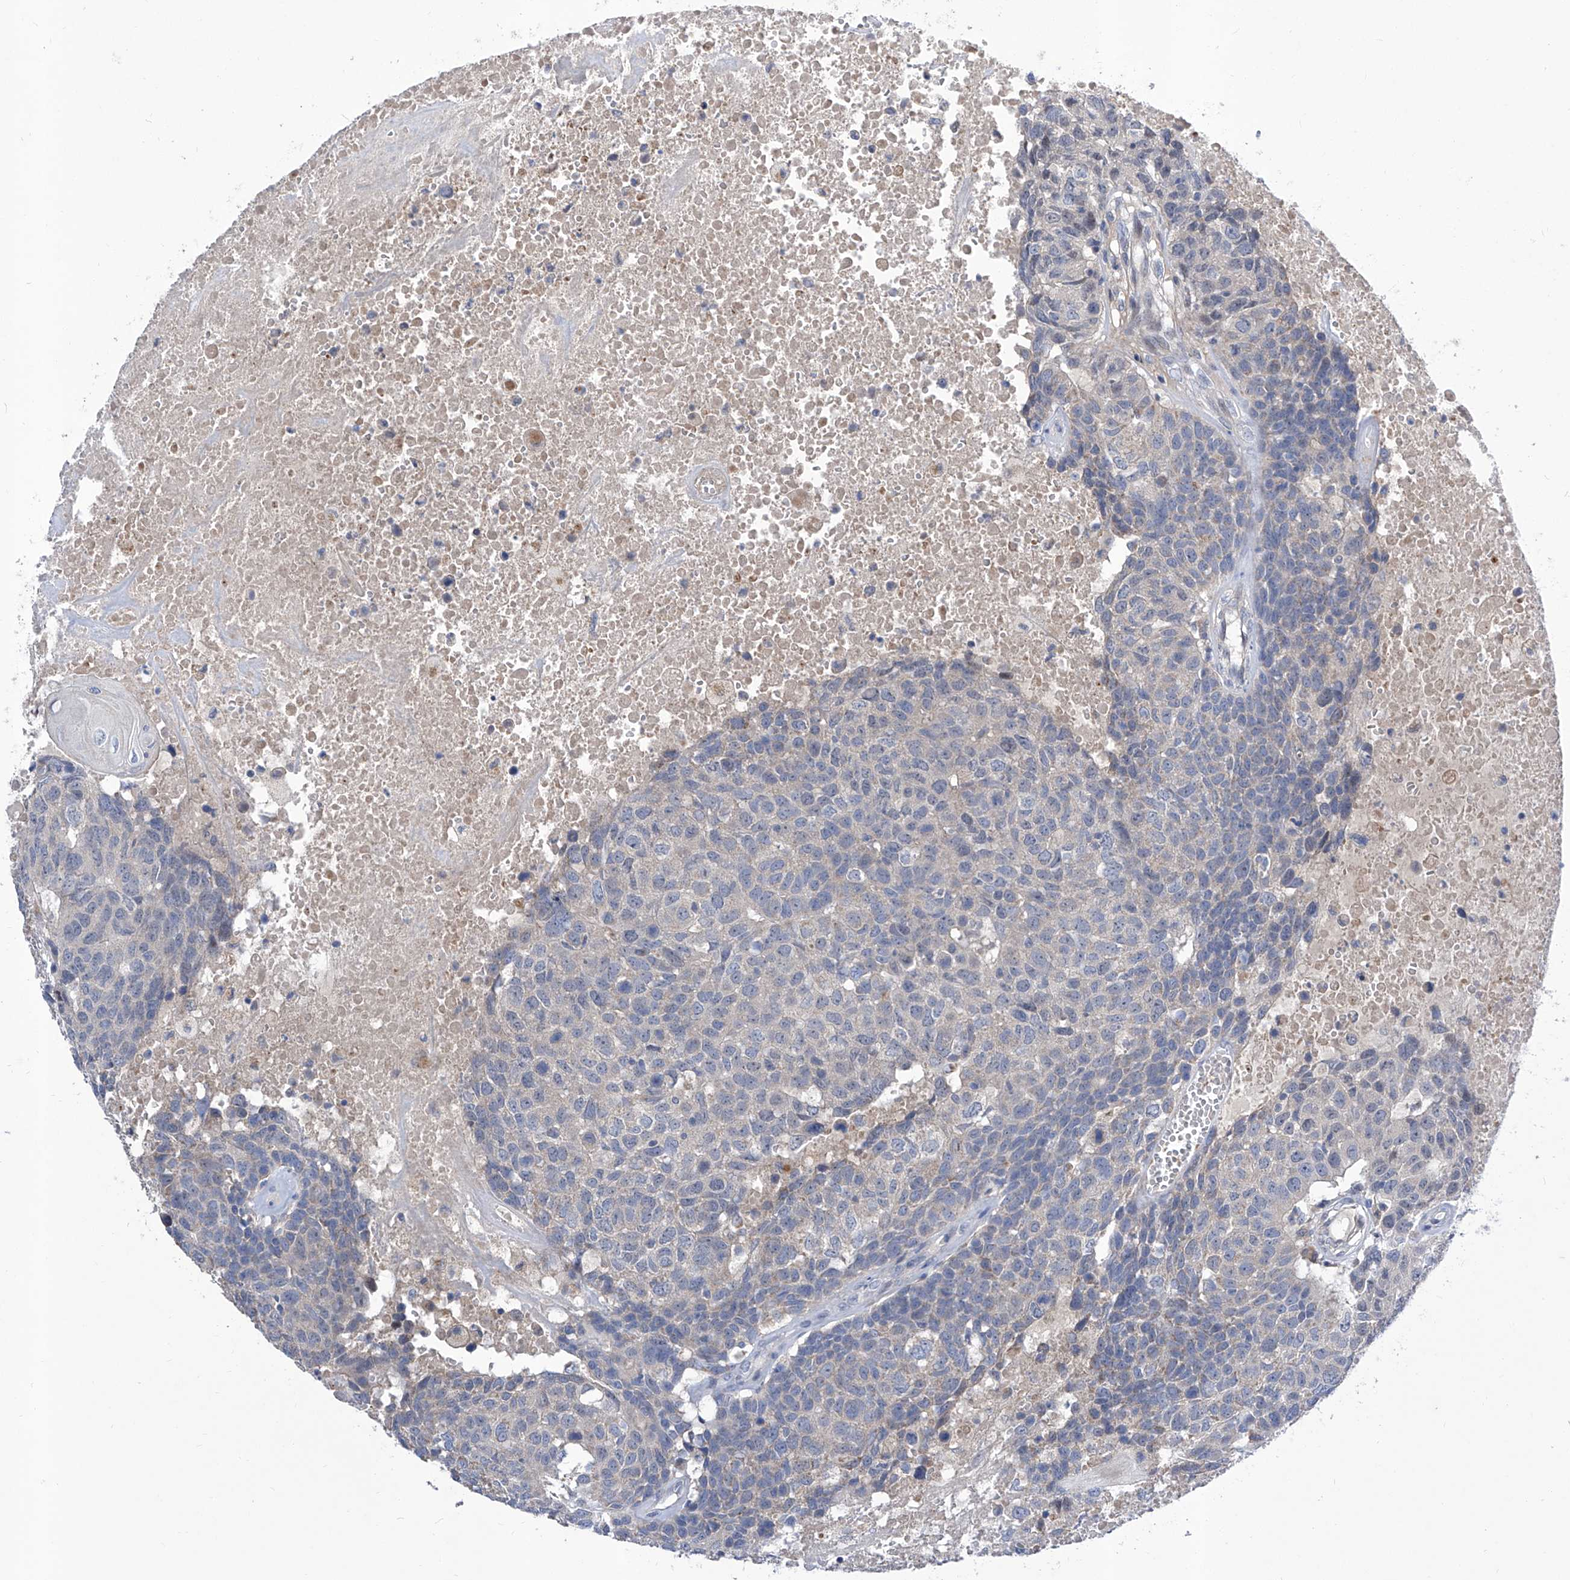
{"staining": {"intensity": "negative", "quantity": "none", "location": "none"}, "tissue": "head and neck cancer", "cell_type": "Tumor cells", "image_type": "cancer", "snomed": [{"axis": "morphology", "description": "Squamous cell carcinoma, NOS"}, {"axis": "topography", "description": "Head-Neck"}], "caption": "Head and neck cancer (squamous cell carcinoma) stained for a protein using IHC reveals no positivity tumor cells.", "gene": "SRBD1", "patient": {"sex": "male", "age": 66}}